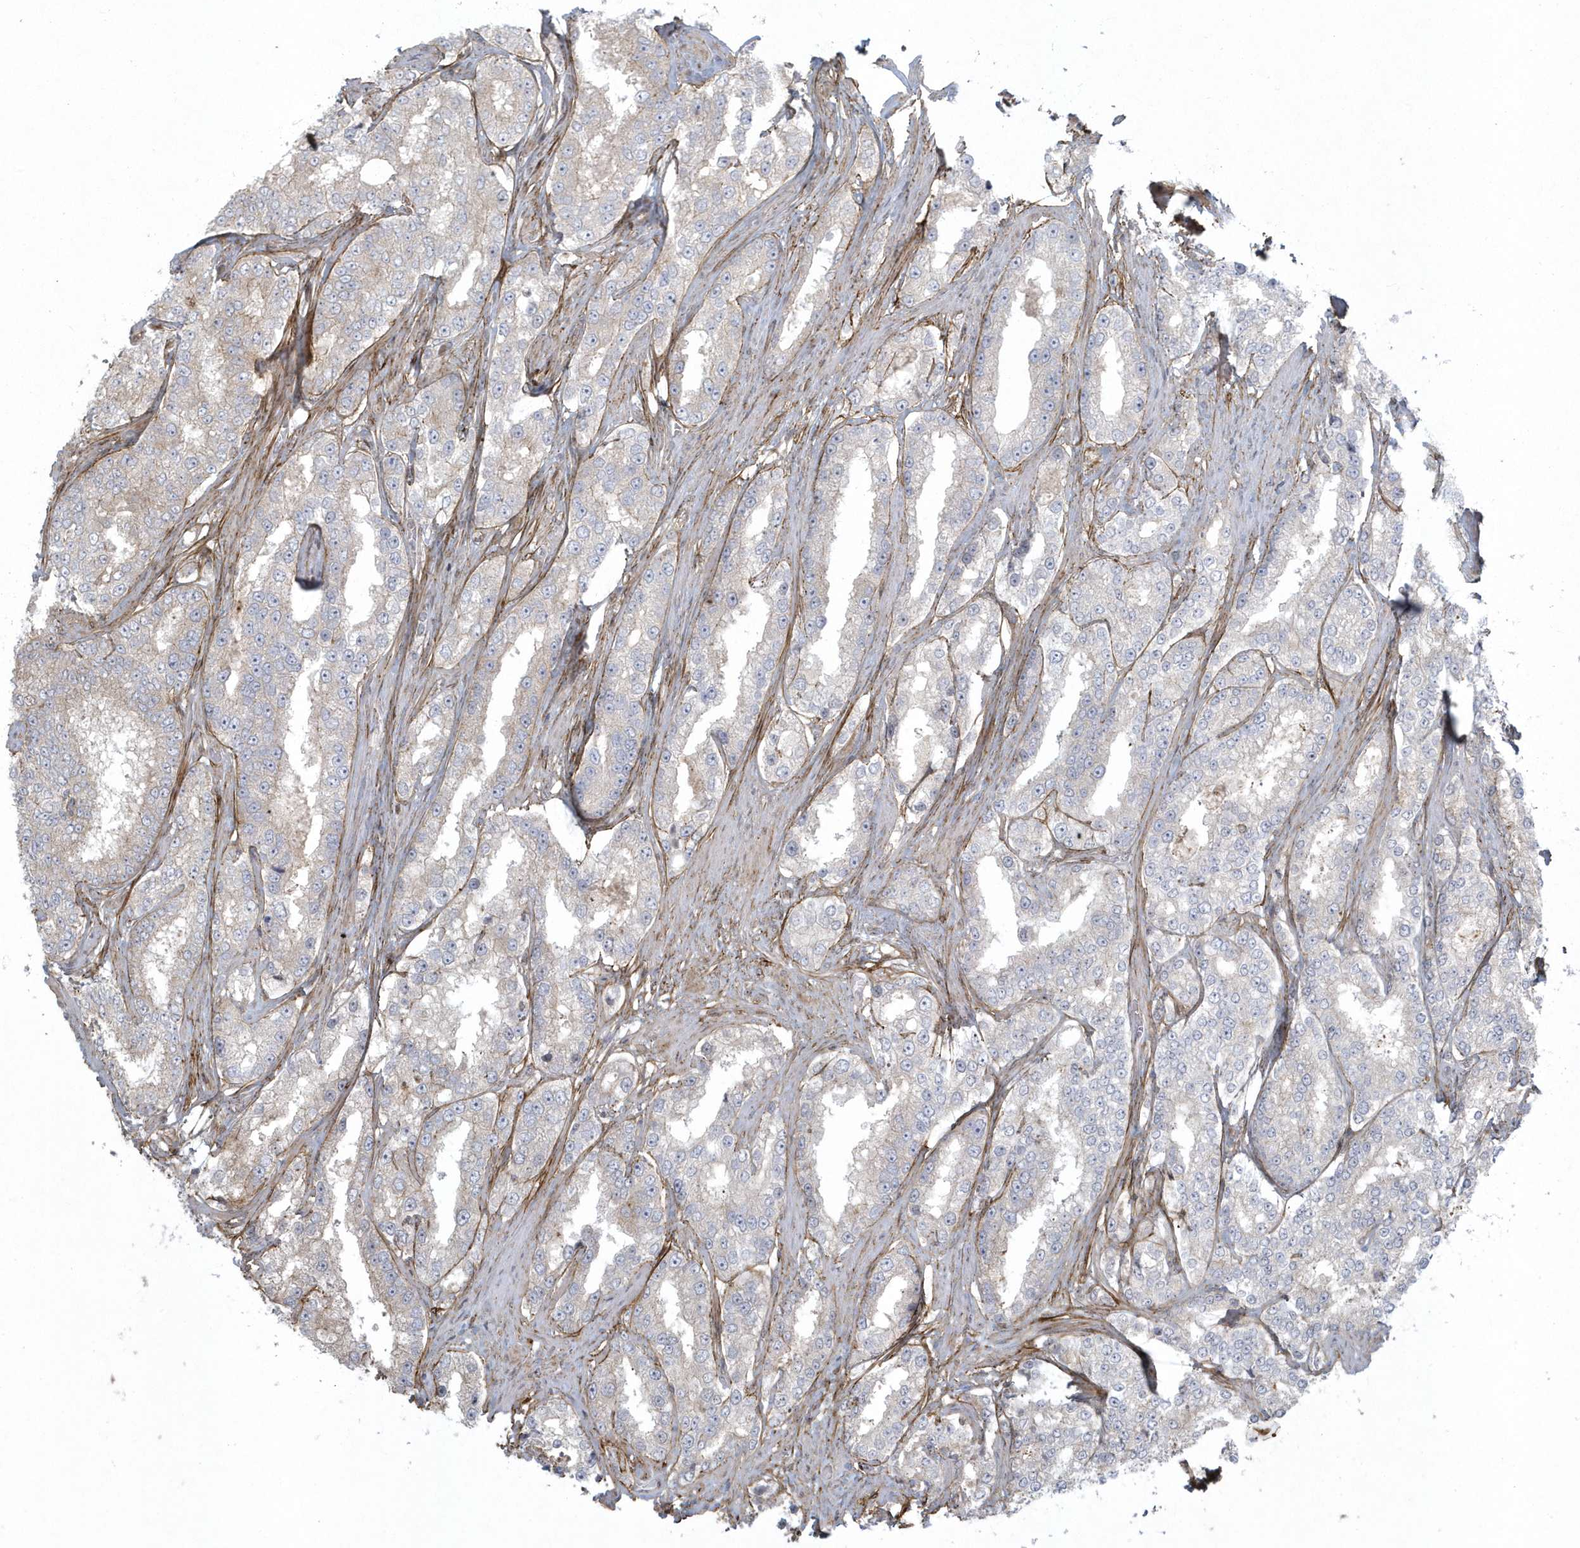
{"staining": {"intensity": "negative", "quantity": "none", "location": "none"}, "tissue": "prostate cancer", "cell_type": "Tumor cells", "image_type": "cancer", "snomed": [{"axis": "morphology", "description": "Normal tissue, NOS"}, {"axis": "morphology", "description": "Adenocarcinoma, High grade"}, {"axis": "topography", "description": "Prostate"}], "caption": "Prostate adenocarcinoma (high-grade) stained for a protein using IHC exhibits no expression tumor cells.", "gene": "MASP2", "patient": {"sex": "male", "age": 83}}